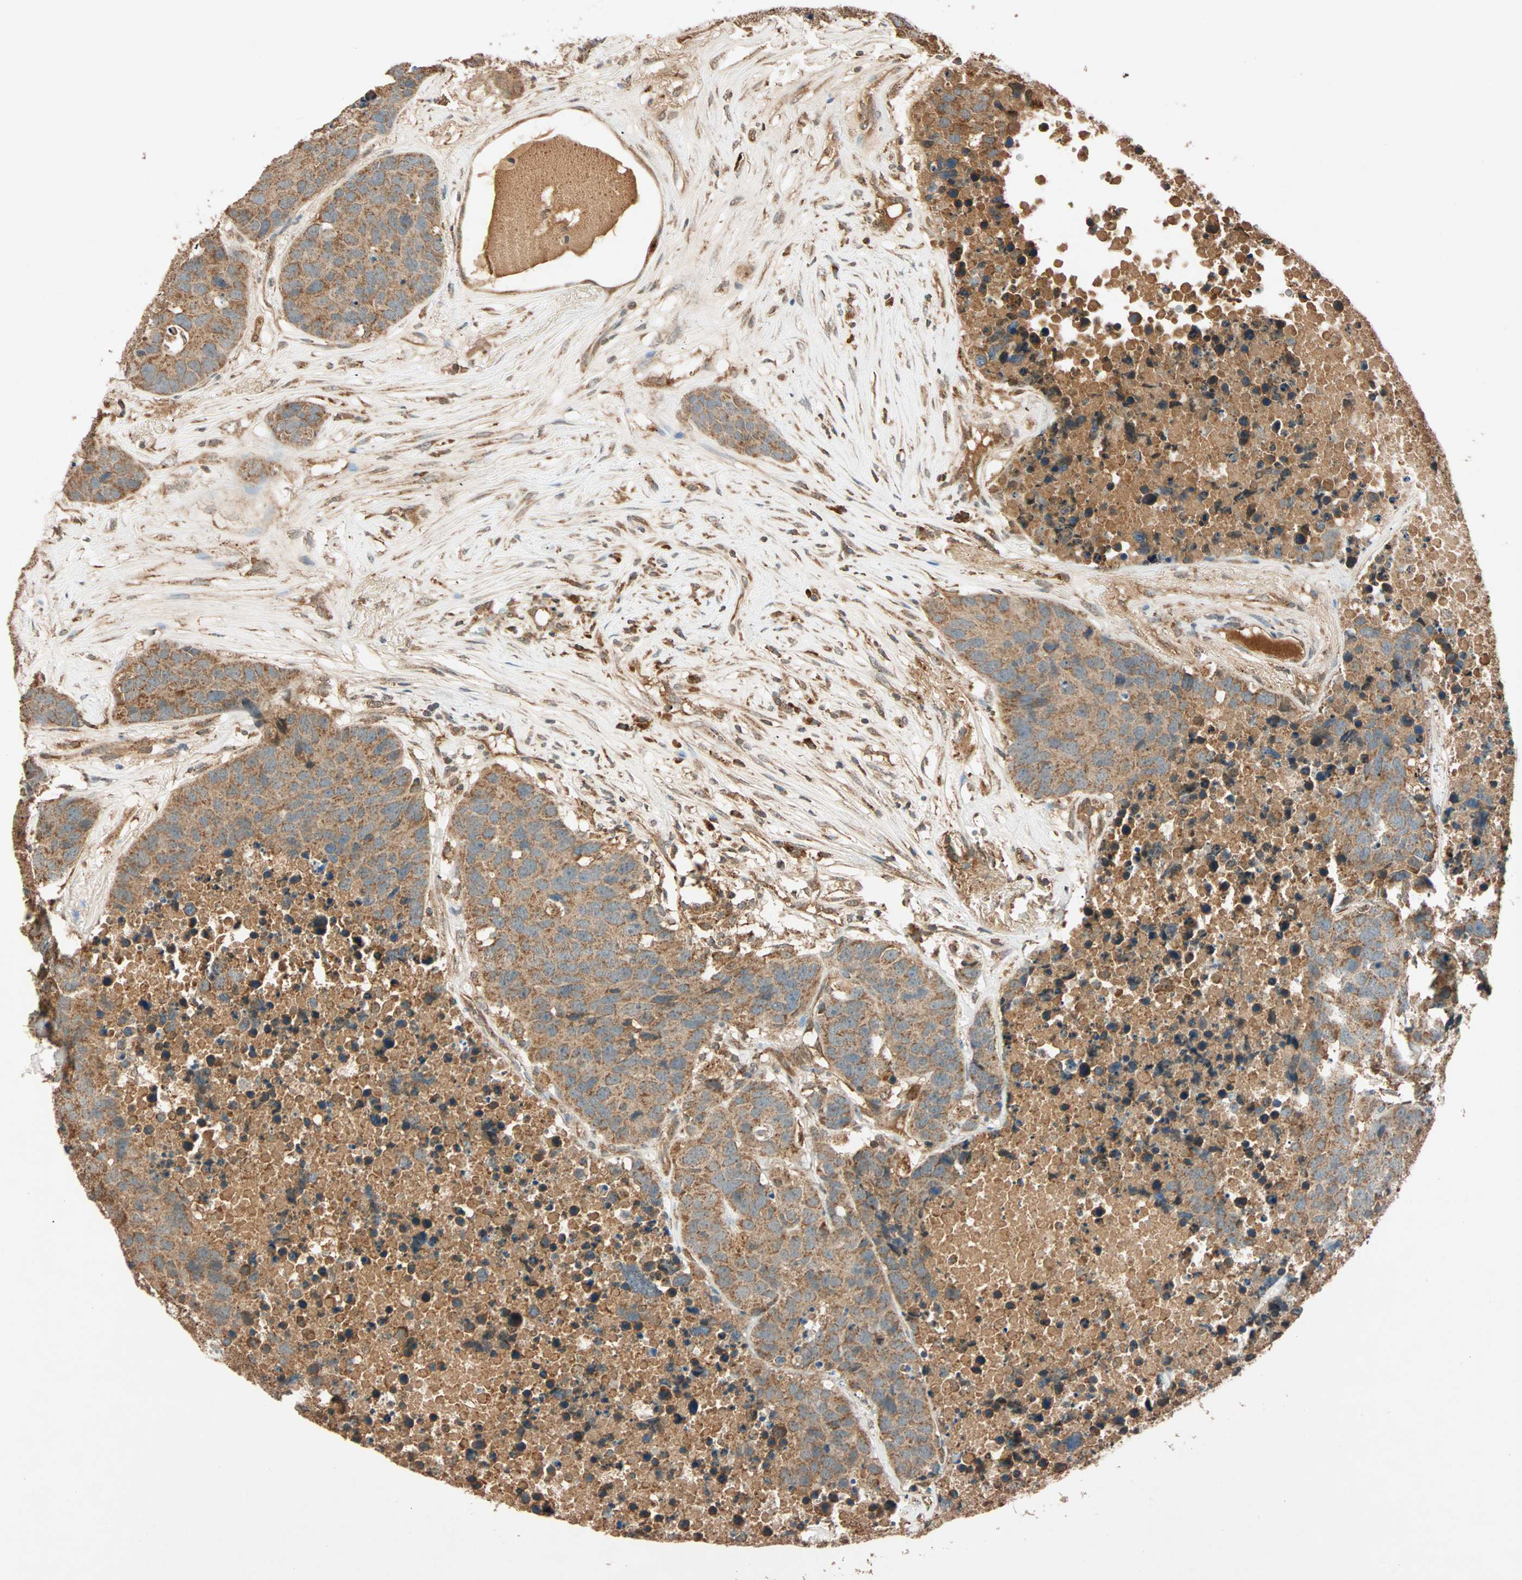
{"staining": {"intensity": "moderate", "quantity": ">75%", "location": "cytoplasmic/membranous"}, "tissue": "carcinoid", "cell_type": "Tumor cells", "image_type": "cancer", "snomed": [{"axis": "morphology", "description": "Carcinoid, malignant, NOS"}, {"axis": "topography", "description": "Lung"}], "caption": "There is medium levels of moderate cytoplasmic/membranous positivity in tumor cells of carcinoid, as demonstrated by immunohistochemical staining (brown color).", "gene": "MAPK1", "patient": {"sex": "male", "age": 60}}